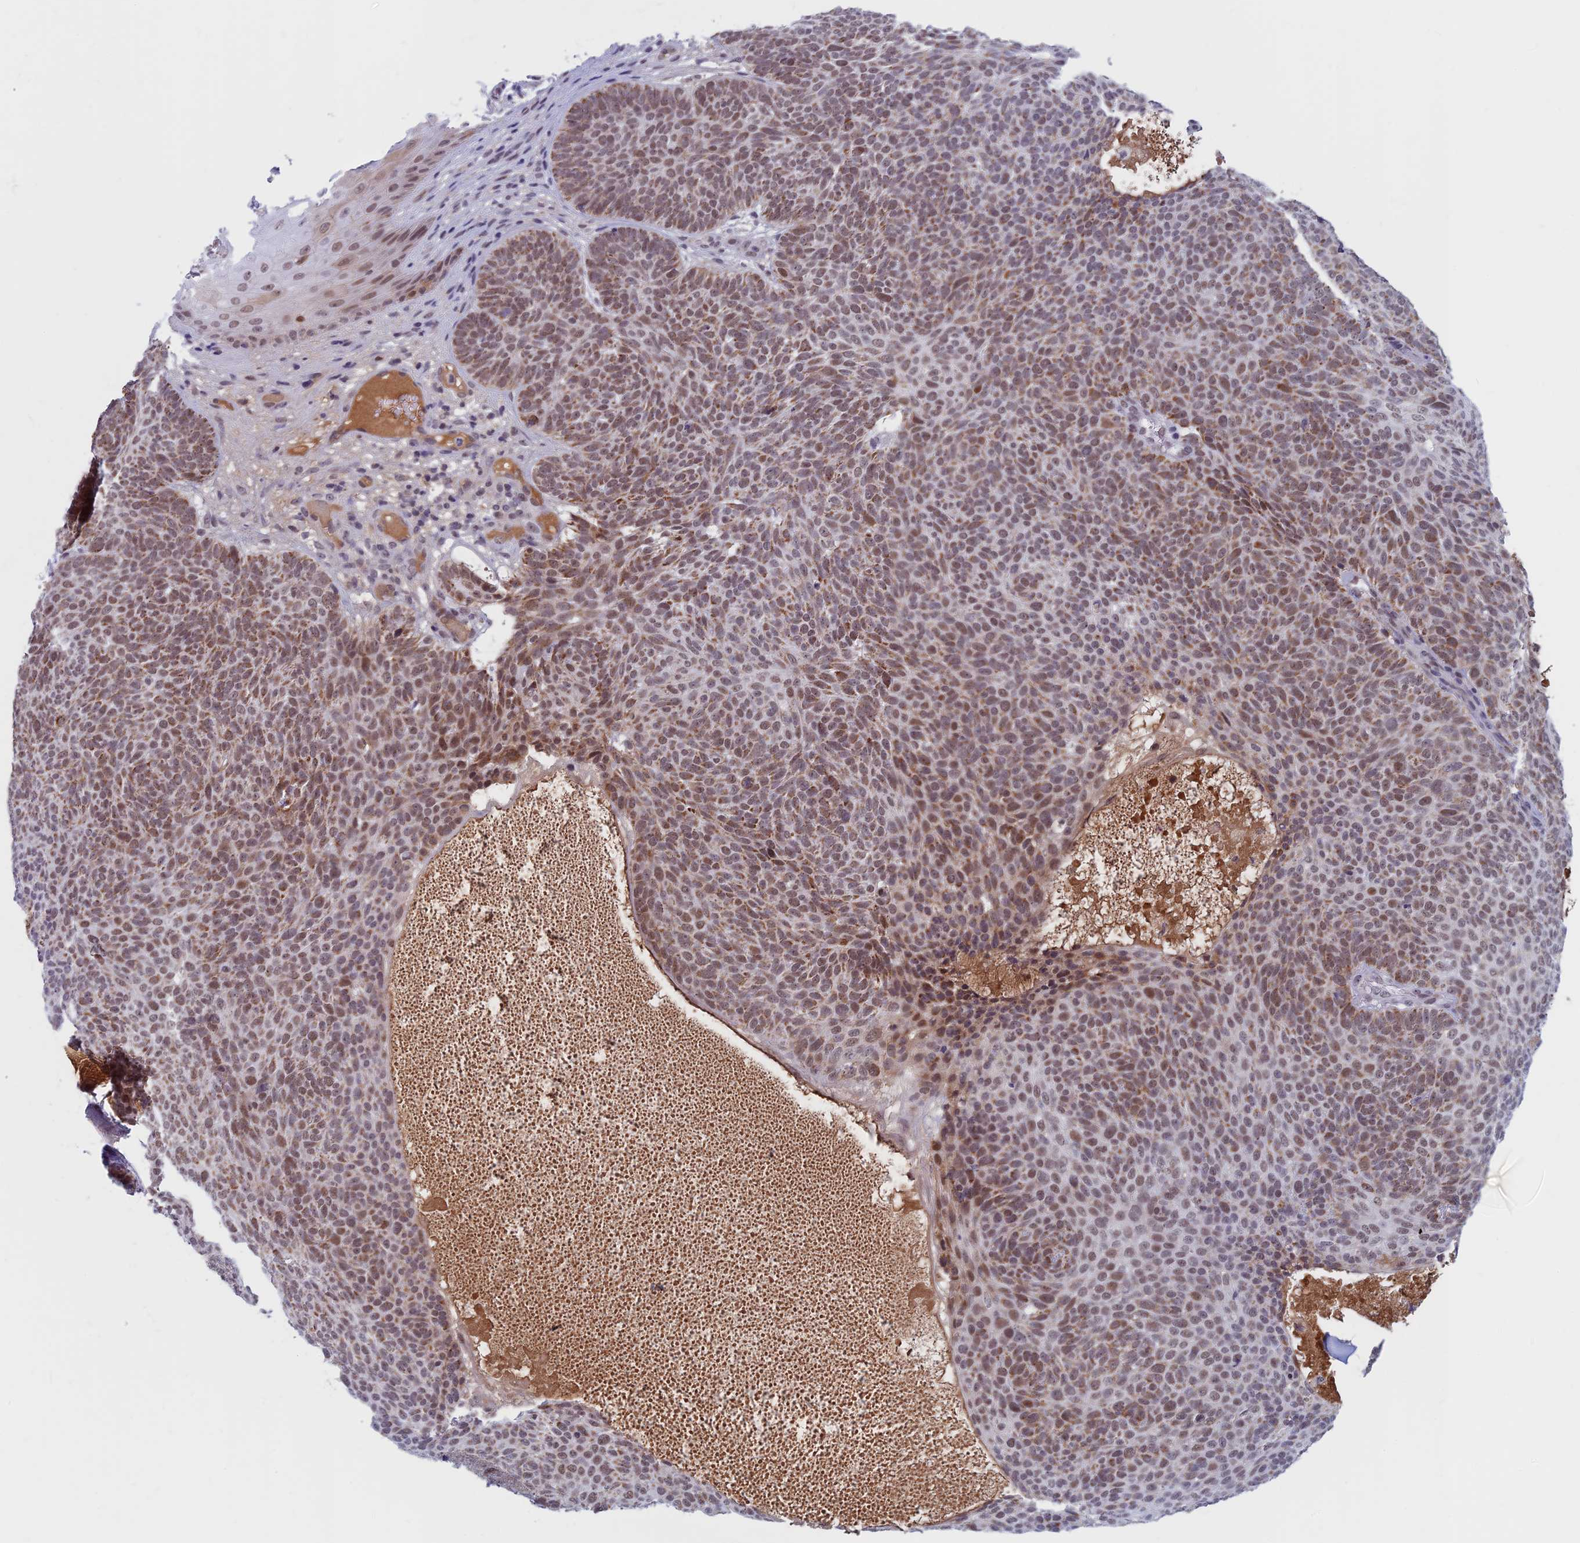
{"staining": {"intensity": "moderate", "quantity": ">75%", "location": "cytoplasmic/membranous,nuclear"}, "tissue": "skin cancer", "cell_type": "Tumor cells", "image_type": "cancer", "snomed": [{"axis": "morphology", "description": "Basal cell carcinoma"}, {"axis": "topography", "description": "Skin"}], "caption": "The micrograph demonstrates a brown stain indicating the presence of a protein in the cytoplasmic/membranous and nuclear of tumor cells in skin basal cell carcinoma.", "gene": "ASH2L", "patient": {"sex": "male", "age": 85}}